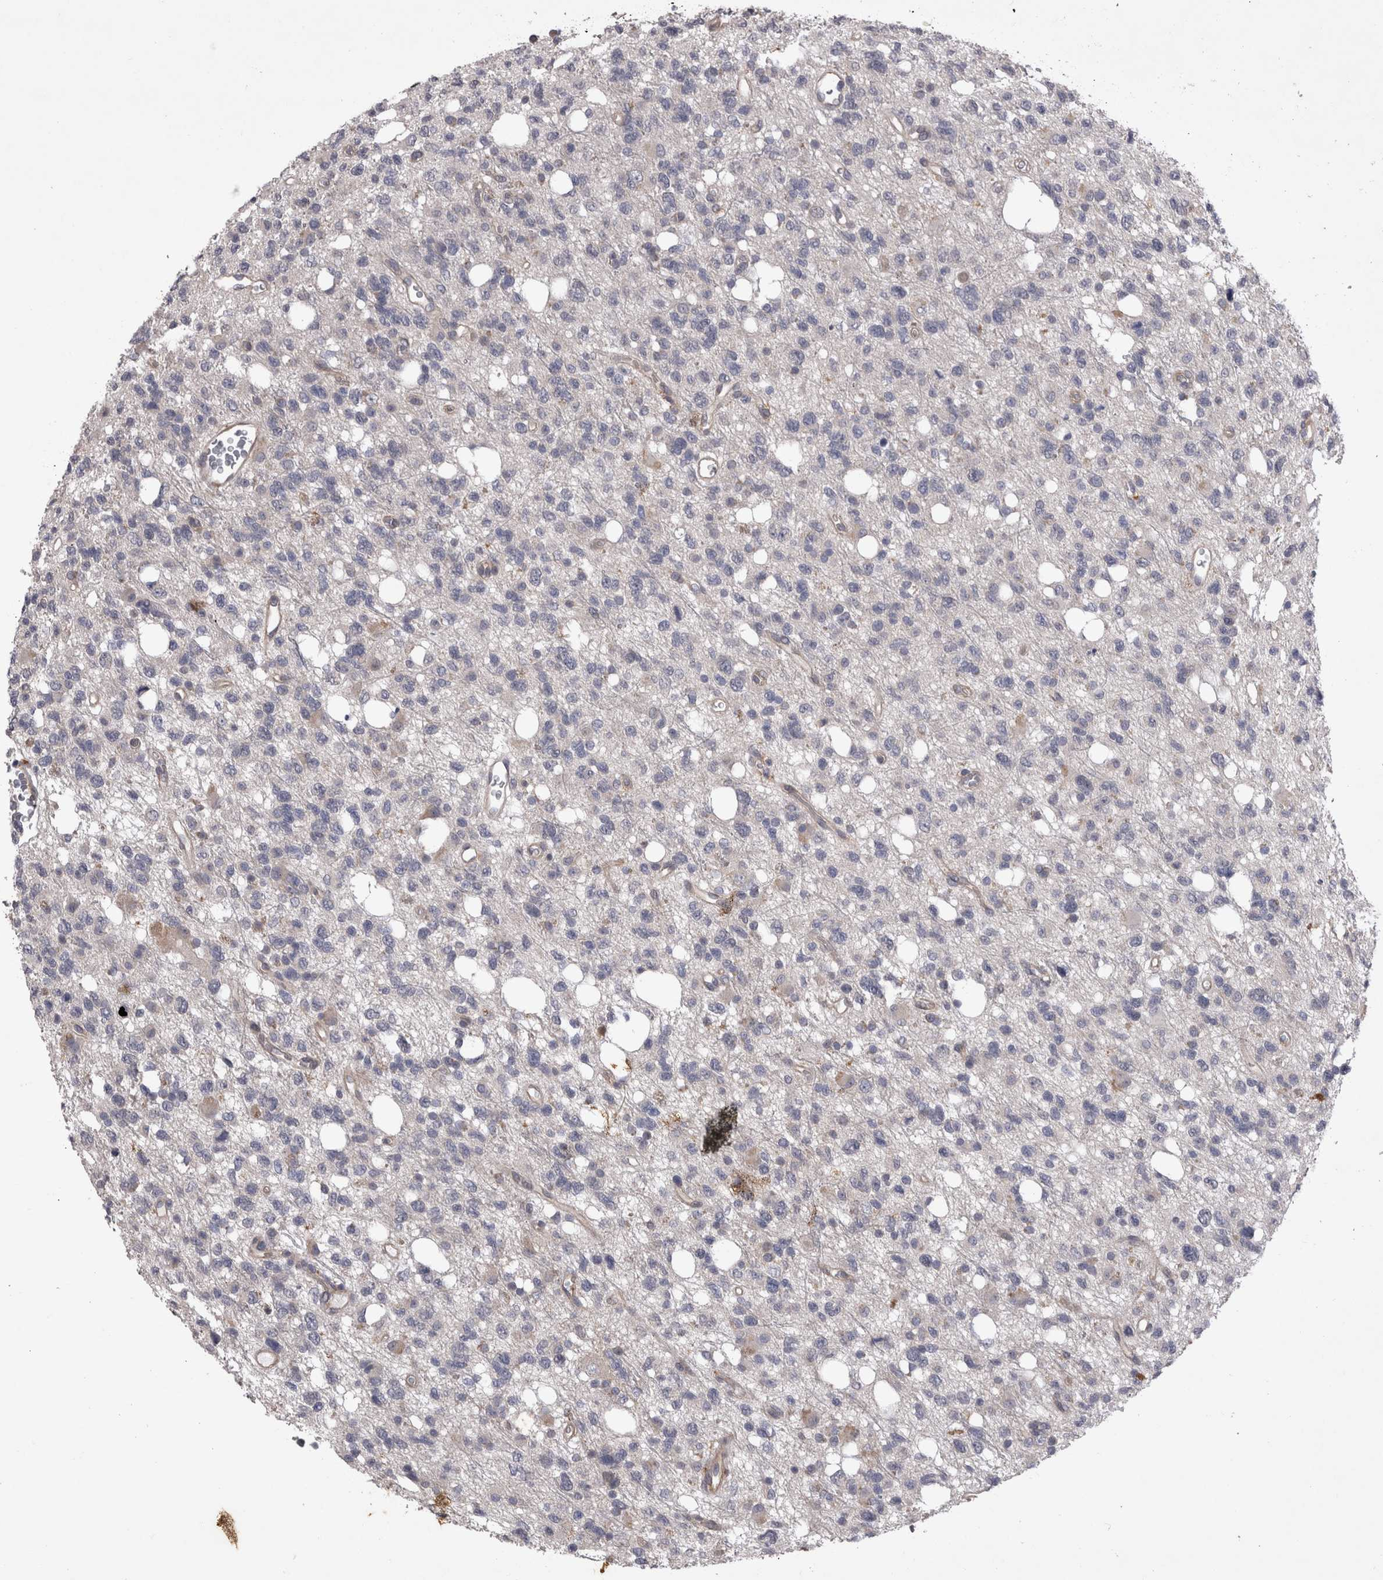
{"staining": {"intensity": "negative", "quantity": "none", "location": "none"}, "tissue": "glioma", "cell_type": "Tumor cells", "image_type": "cancer", "snomed": [{"axis": "morphology", "description": "Glioma, malignant, High grade"}, {"axis": "topography", "description": "Brain"}], "caption": "A photomicrograph of glioma stained for a protein reveals no brown staining in tumor cells.", "gene": "CTBS", "patient": {"sex": "female", "age": 62}}